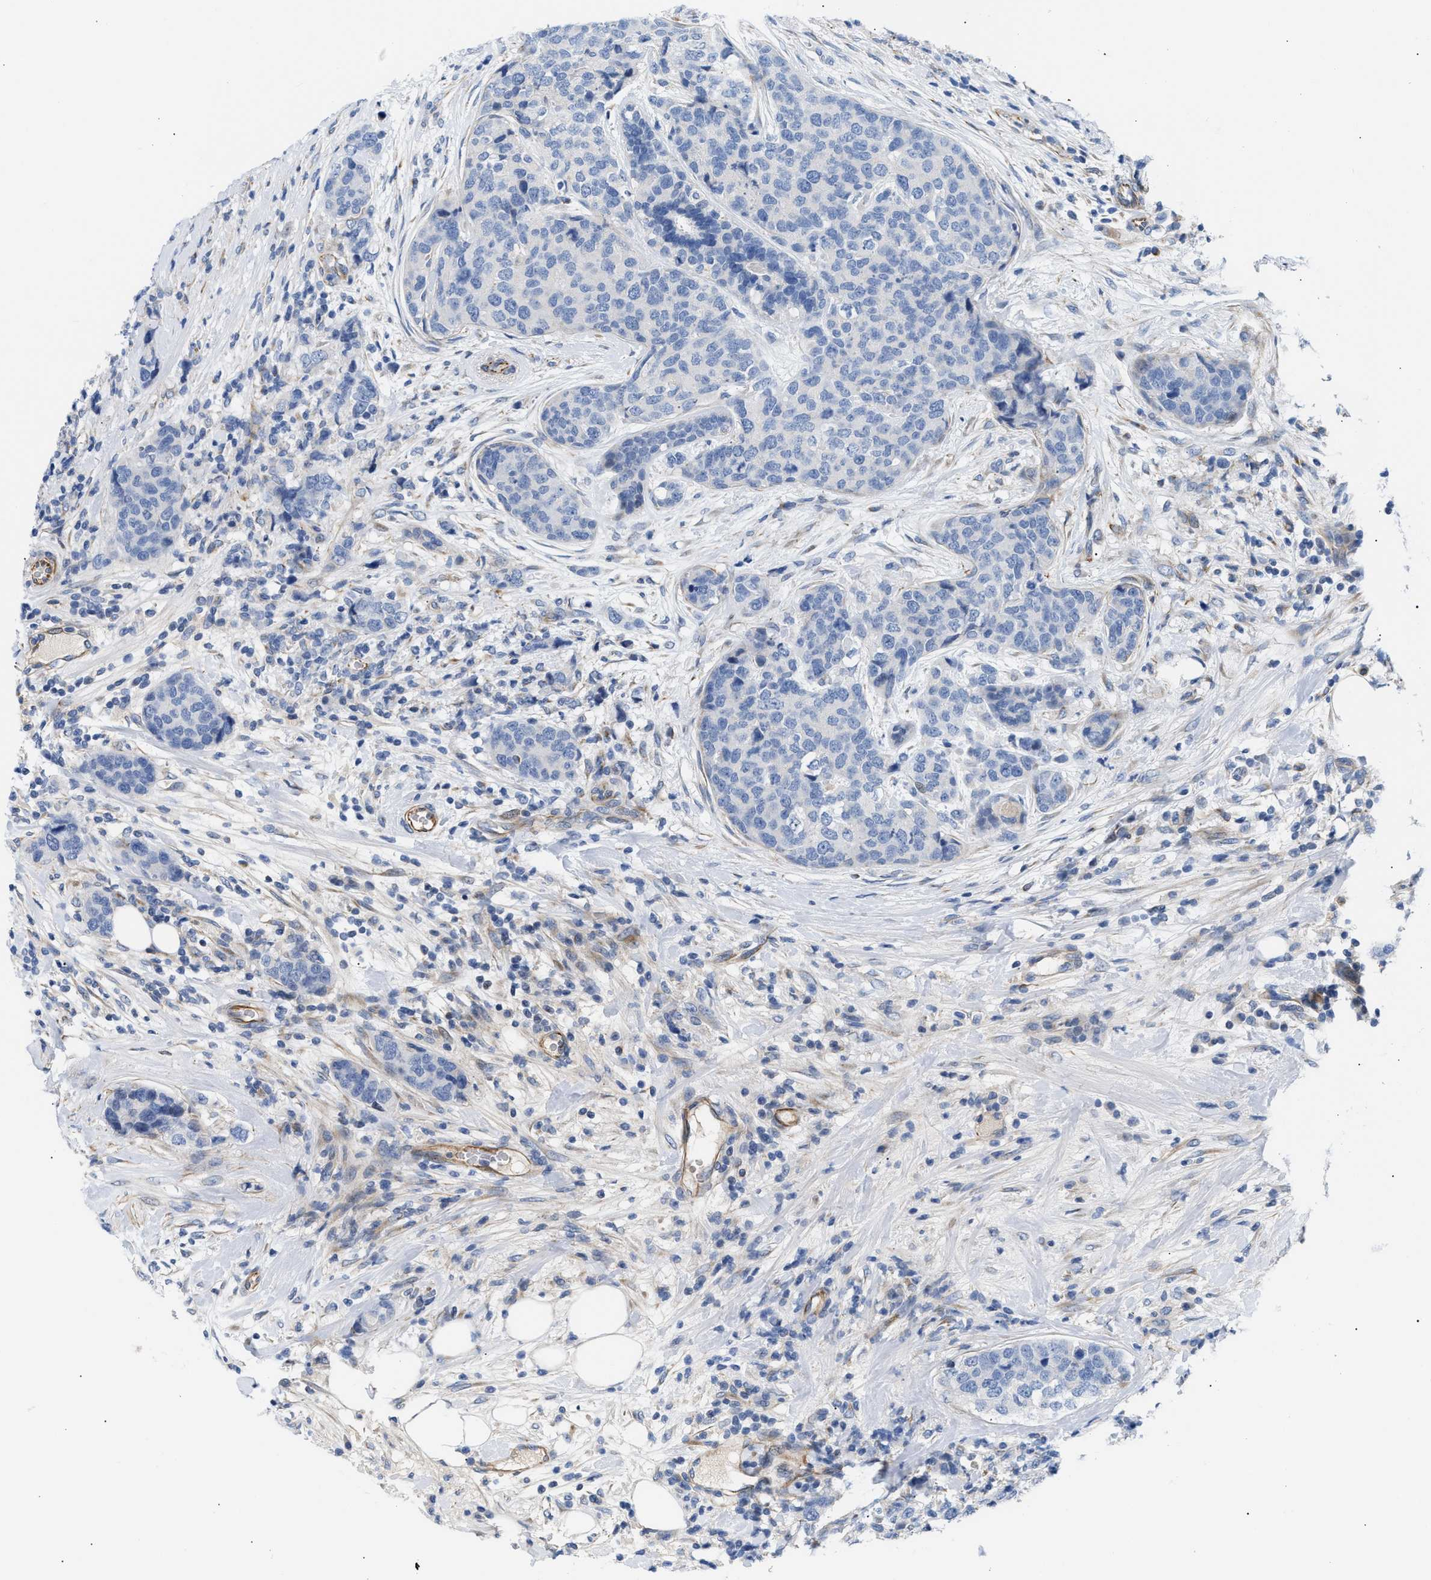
{"staining": {"intensity": "negative", "quantity": "none", "location": "none"}, "tissue": "breast cancer", "cell_type": "Tumor cells", "image_type": "cancer", "snomed": [{"axis": "morphology", "description": "Lobular carcinoma"}, {"axis": "topography", "description": "Breast"}], "caption": "IHC photomicrograph of human lobular carcinoma (breast) stained for a protein (brown), which displays no staining in tumor cells. (DAB immunohistochemistry (IHC) visualized using brightfield microscopy, high magnification).", "gene": "TFPI", "patient": {"sex": "female", "age": 59}}